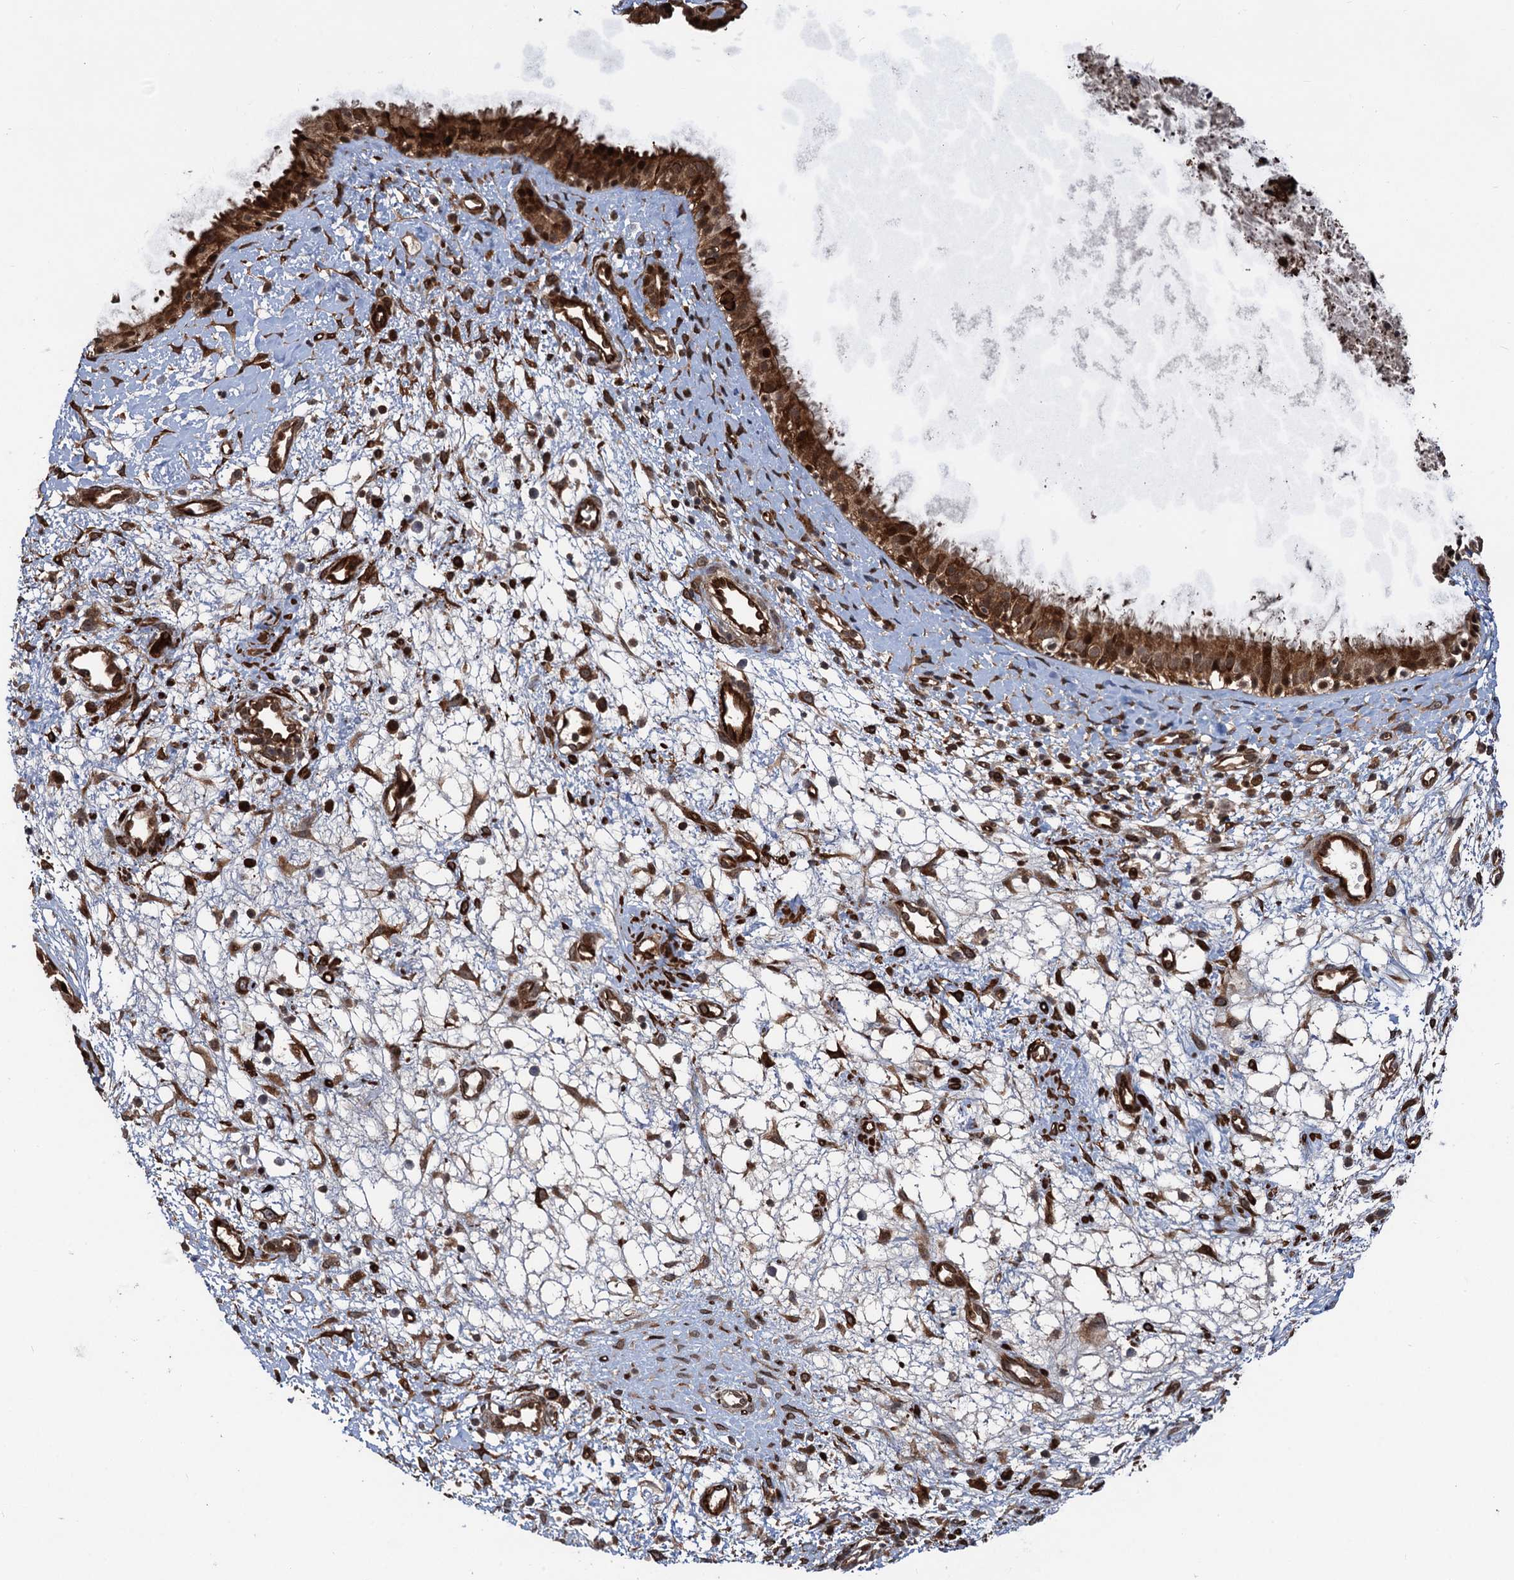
{"staining": {"intensity": "strong", "quantity": ">75%", "location": "cytoplasmic/membranous,nuclear"}, "tissue": "nasopharynx", "cell_type": "Respiratory epithelial cells", "image_type": "normal", "snomed": [{"axis": "morphology", "description": "Normal tissue, NOS"}, {"axis": "topography", "description": "Nasopharynx"}], "caption": "Respiratory epithelial cells show high levels of strong cytoplasmic/membranous,nuclear positivity in approximately >75% of cells in benign nasopharynx.", "gene": "SNRNP25", "patient": {"sex": "male", "age": 22}}